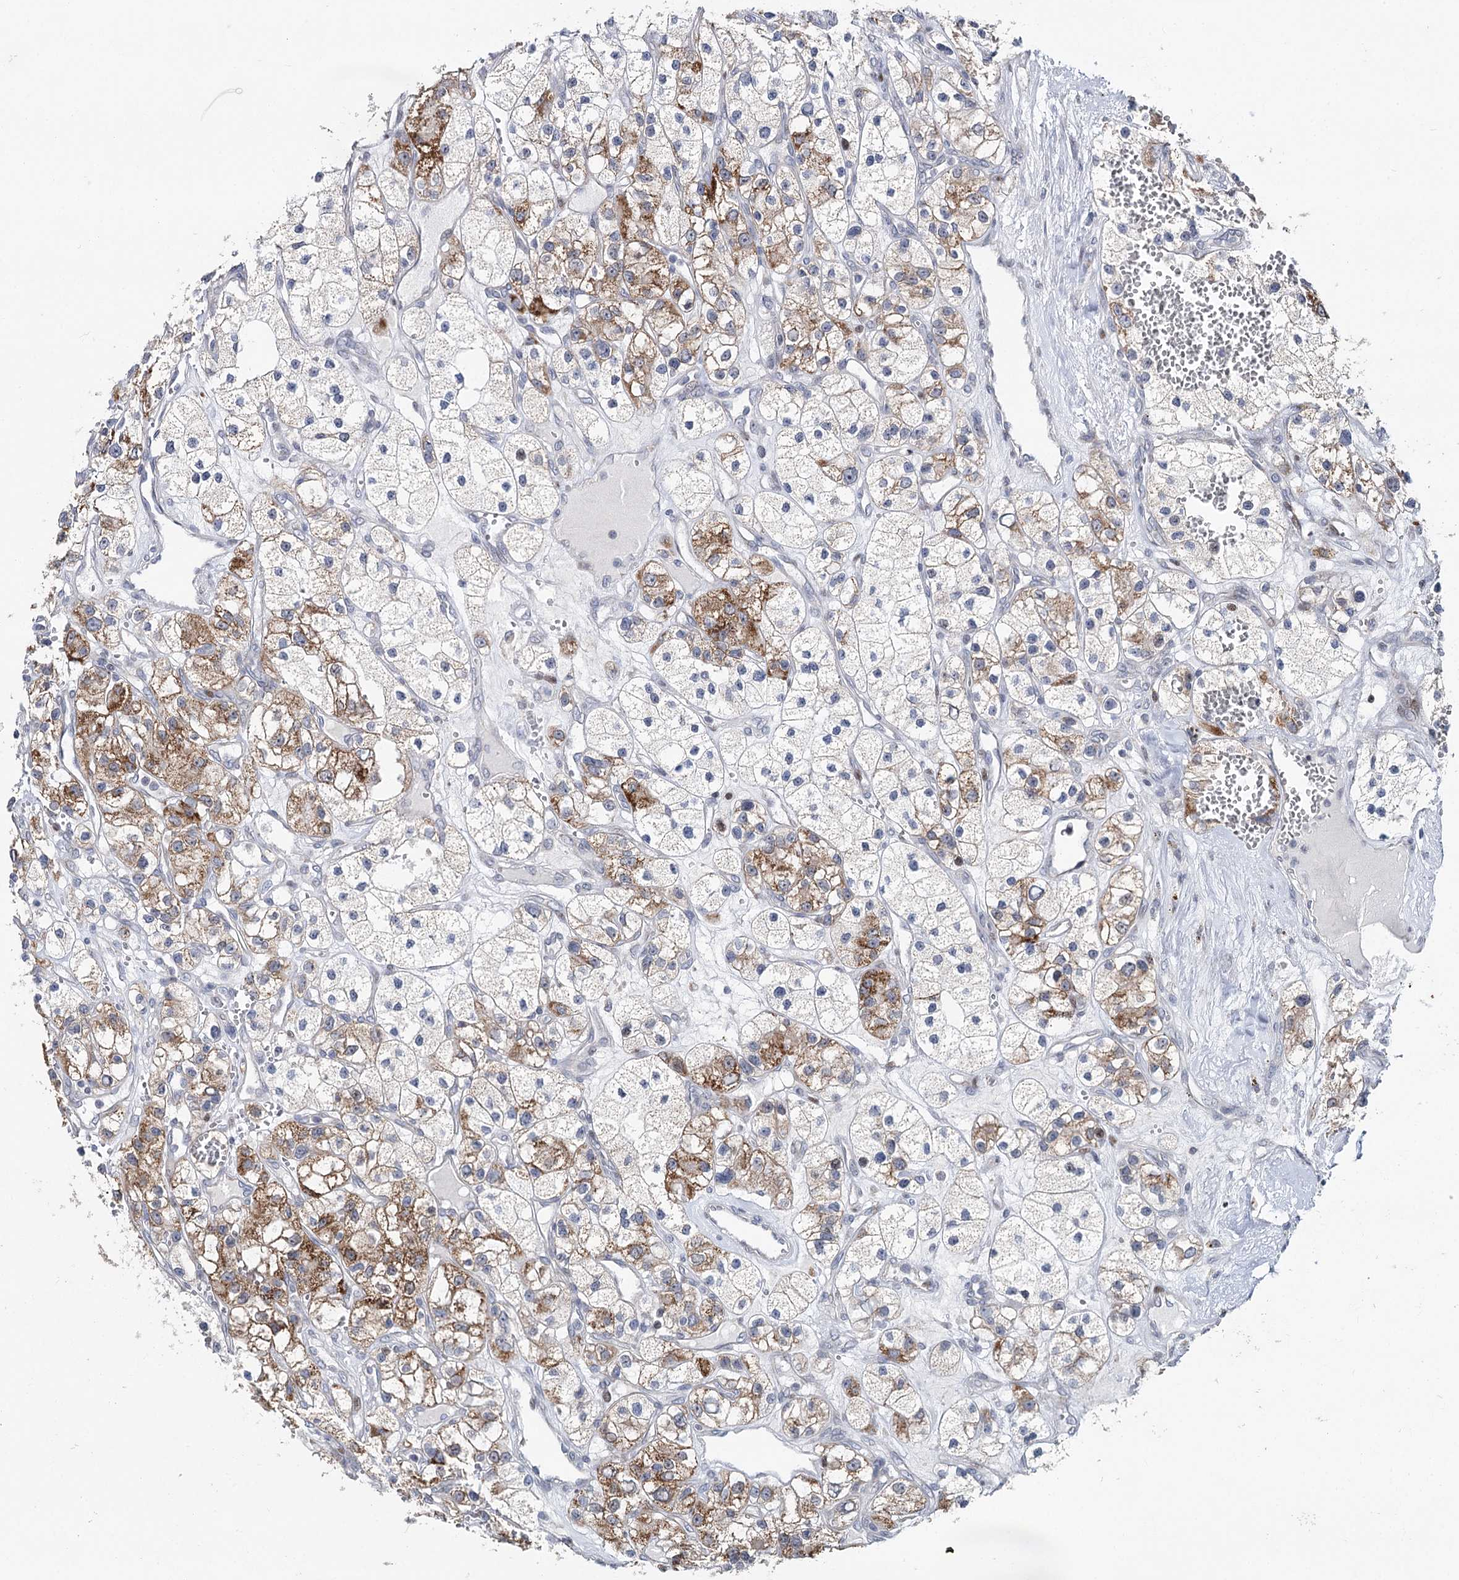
{"staining": {"intensity": "moderate", "quantity": "25%-75%", "location": "cytoplasmic/membranous"}, "tissue": "renal cancer", "cell_type": "Tumor cells", "image_type": "cancer", "snomed": [{"axis": "morphology", "description": "Adenocarcinoma, NOS"}, {"axis": "topography", "description": "Kidney"}], "caption": "A high-resolution histopathology image shows immunohistochemistry staining of adenocarcinoma (renal), which demonstrates moderate cytoplasmic/membranous staining in about 25%-75% of tumor cells.", "gene": "PTGR1", "patient": {"sex": "female", "age": 57}}